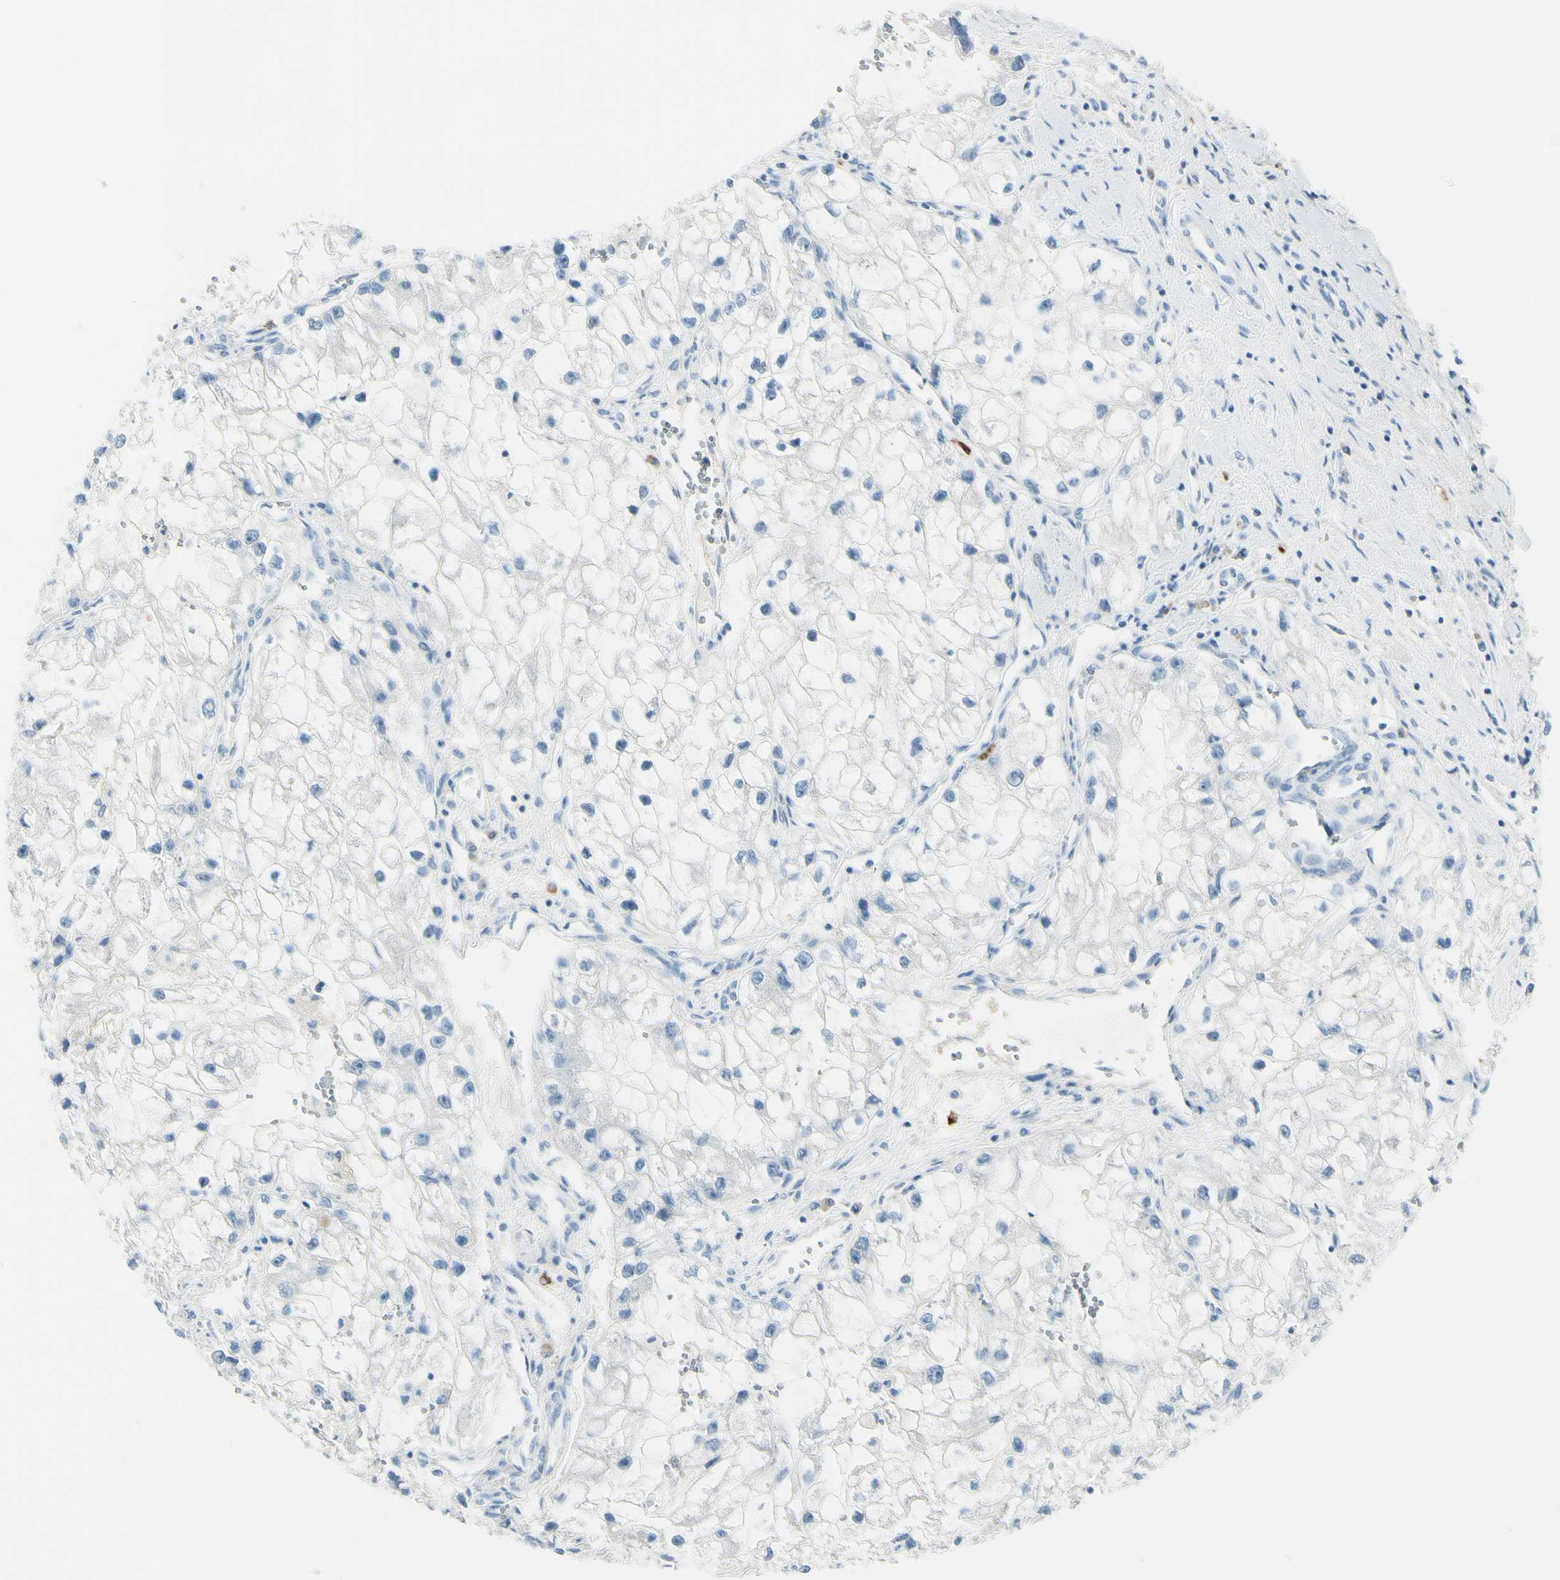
{"staining": {"intensity": "negative", "quantity": "none", "location": "none"}, "tissue": "renal cancer", "cell_type": "Tumor cells", "image_type": "cancer", "snomed": [{"axis": "morphology", "description": "Adenocarcinoma, NOS"}, {"axis": "topography", "description": "Kidney"}], "caption": "IHC micrograph of renal adenocarcinoma stained for a protein (brown), which shows no expression in tumor cells.", "gene": "DLG4", "patient": {"sex": "female", "age": 70}}